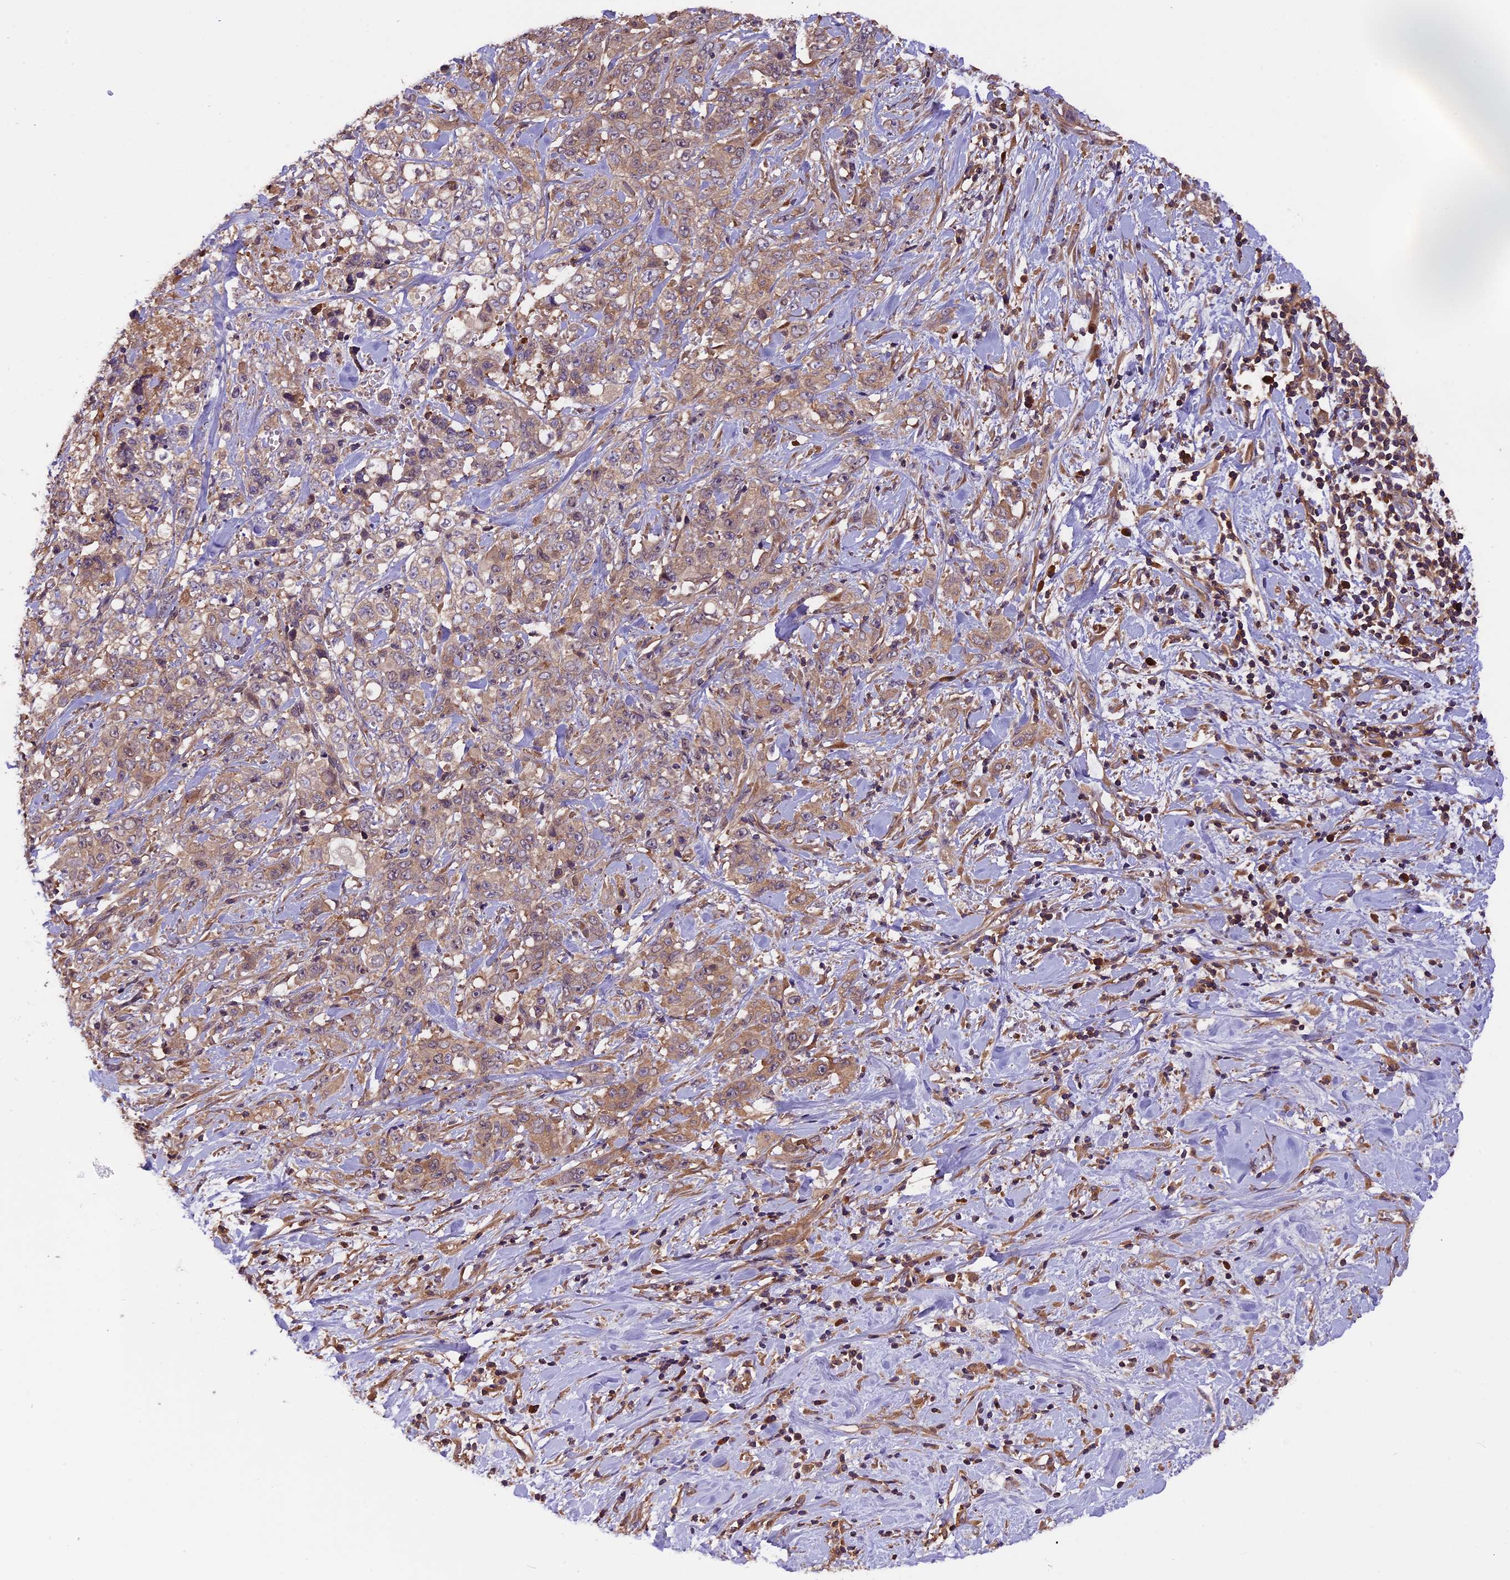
{"staining": {"intensity": "weak", "quantity": "25%-75%", "location": "cytoplasmic/membranous"}, "tissue": "stomach cancer", "cell_type": "Tumor cells", "image_type": "cancer", "snomed": [{"axis": "morphology", "description": "Adenocarcinoma, NOS"}, {"axis": "topography", "description": "Stomach, upper"}], "caption": "Protein expression analysis of stomach cancer shows weak cytoplasmic/membranous positivity in about 25%-75% of tumor cells. (DAB (3,3'-diaminobenzidine) IHC, brown staining for protein, blue staining for nuclei).", "gene": "SETD6", "patient": {"sex": "male", "age": 62}}